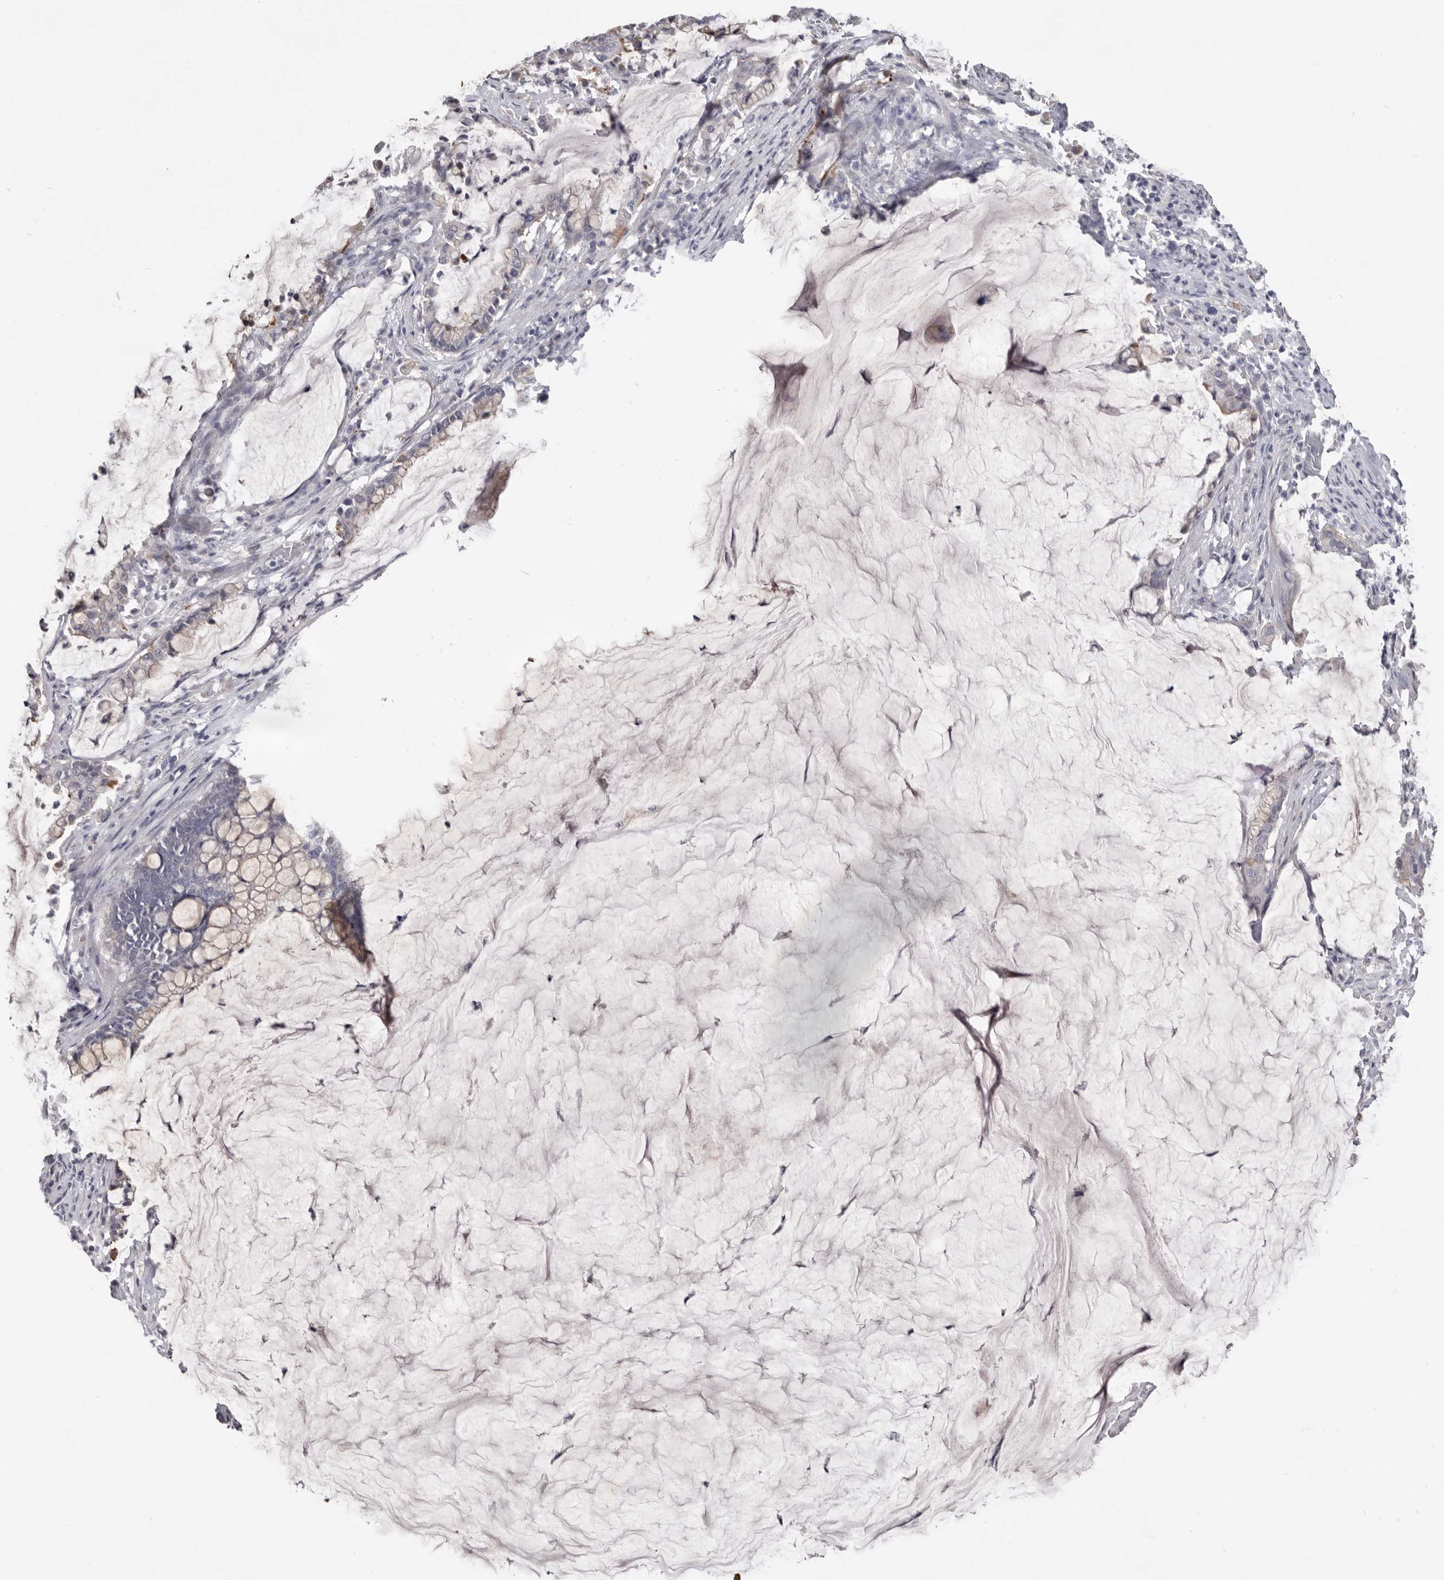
{"staining": {"intensity": "negative", "quantity": "none", "location": "none"}, "tissue": "pancreatic cancer", "cell_type": "Tumor cells", "image_type": "cancer", "snomed": [{"axis": "morphology", "description": "Adenocarcinoma, NOS"}, {"axis": "topography", "description": "Pancreas"}], "caption": "This is a image of immunohistochemistry staining of pancreatic cancer (adenocarcinoma), which shows no expression in tumor cells.", "gene": "ZYG11B", "patient": {"sex": "male", "age": 41}}